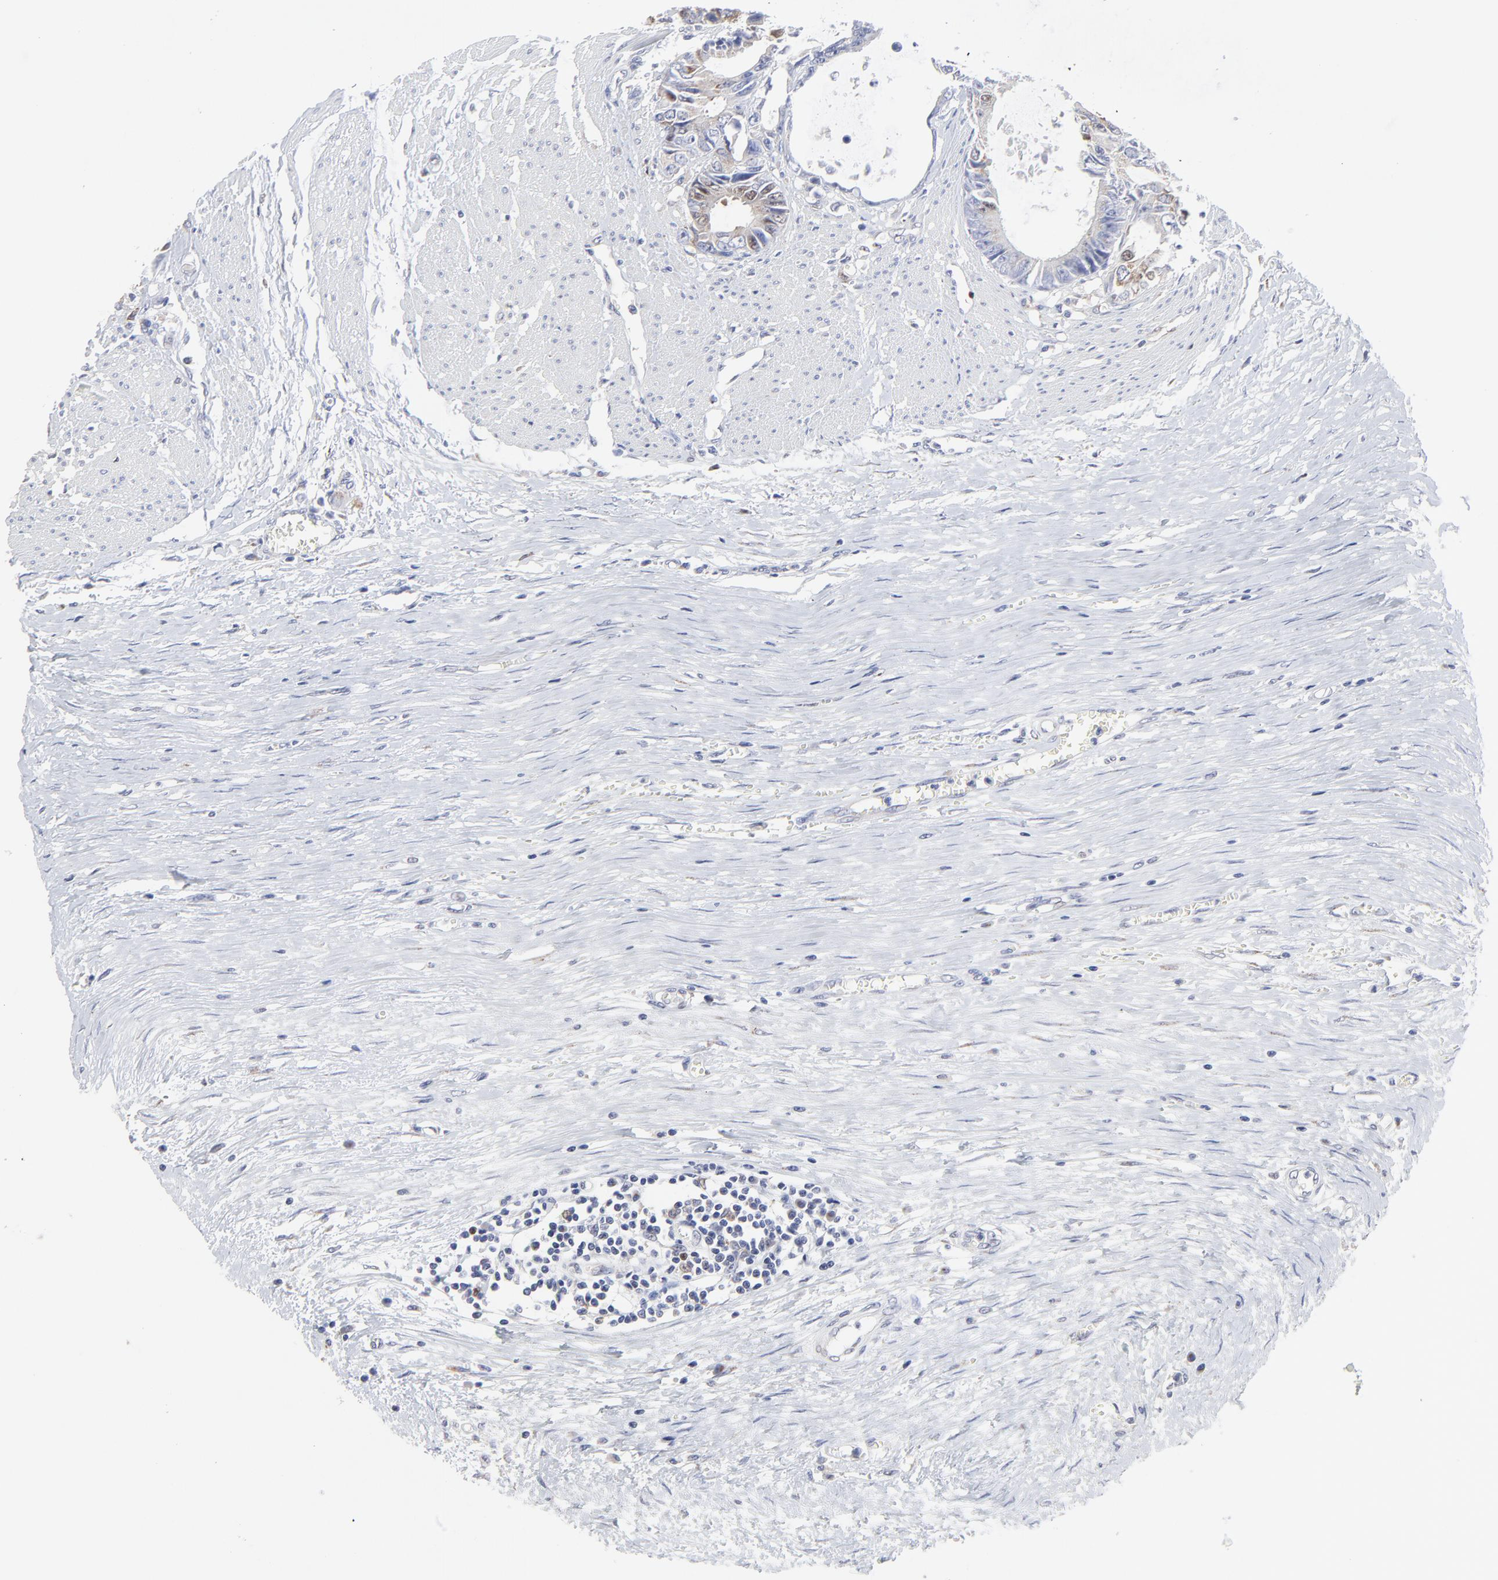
{"staining": {"intensity": "moderate", "quantity": "<25%", "location": "nuclear"}, "tissue": "colorectal cancer", "cell_type": "Tumor cells", "image_type": "cancer", "snomed": [{"axis": "morphology", "description": "Adenocarcinoma, NOS"}, {"axis": "topography", "description": "Rectum"}], "caption": "DAB immunohistochemical staining of human adenocarcinoma (colorectal) reveals moderate nuclear protein positivity in about <25% of tumor cells.", "gene": "NCAPH", "patient": {"sex": "female", "age": 98}}